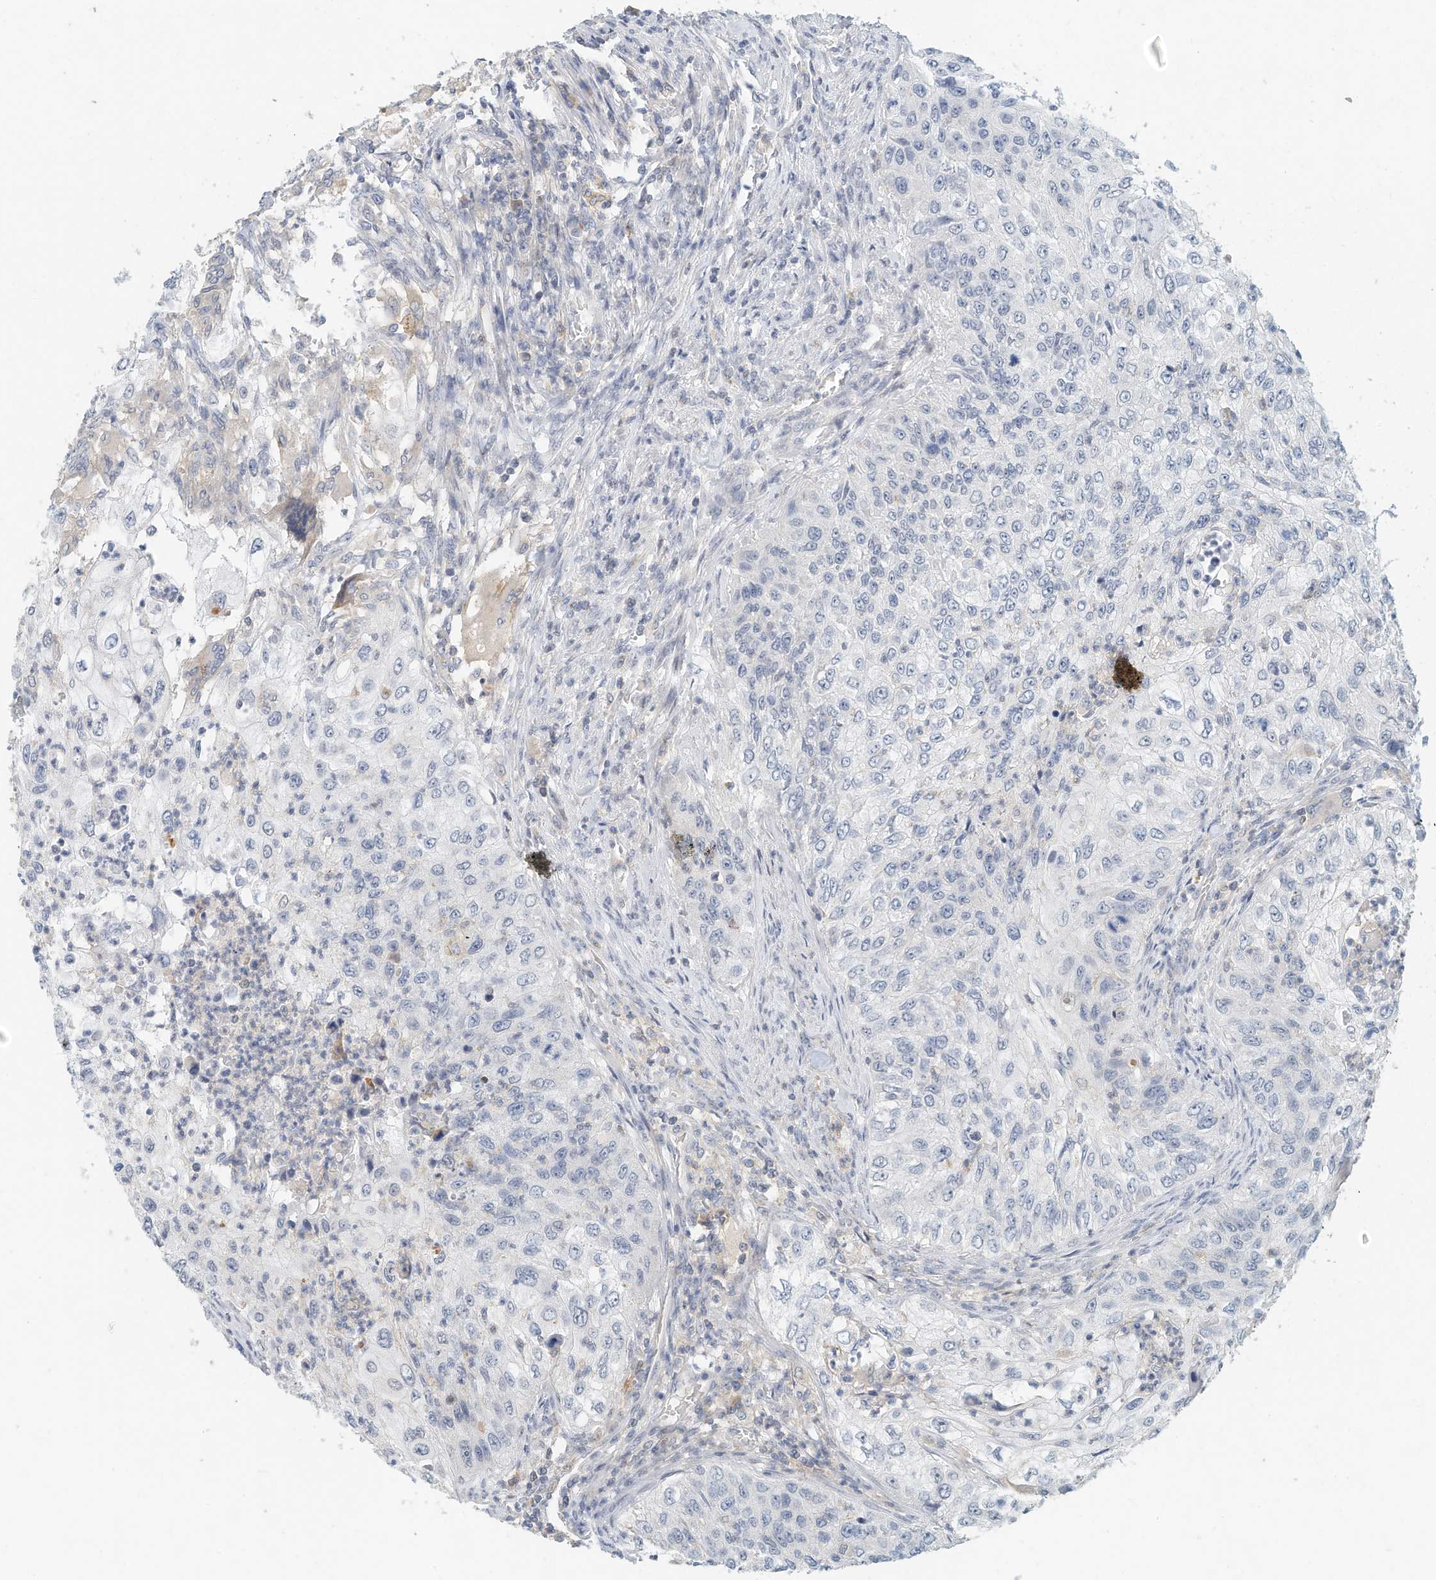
{"staining": {"intensity": "negative", "quantity": "none", "location": "none"}, "tissue": "urothelial cancer", "cell_type": "Tumor cells", "image_type": "cancer", "snomed": [{"axis": "morphology", "description": "Urothelial carcinoma, High grade"}, {"axis": "topography", "description": "Urinary bladder"}], "caption": "Urothelial carcinoma (high-grade) was stained to show a protein in brown. There is no significant staining in tumor cells. (Brightfield microscopy of DAB (3,3'-diaminobenzidine) immunohistochemistry at high magnification).", "gene": "MICAL1", "patient": {"sex": "female", "age": 60}}